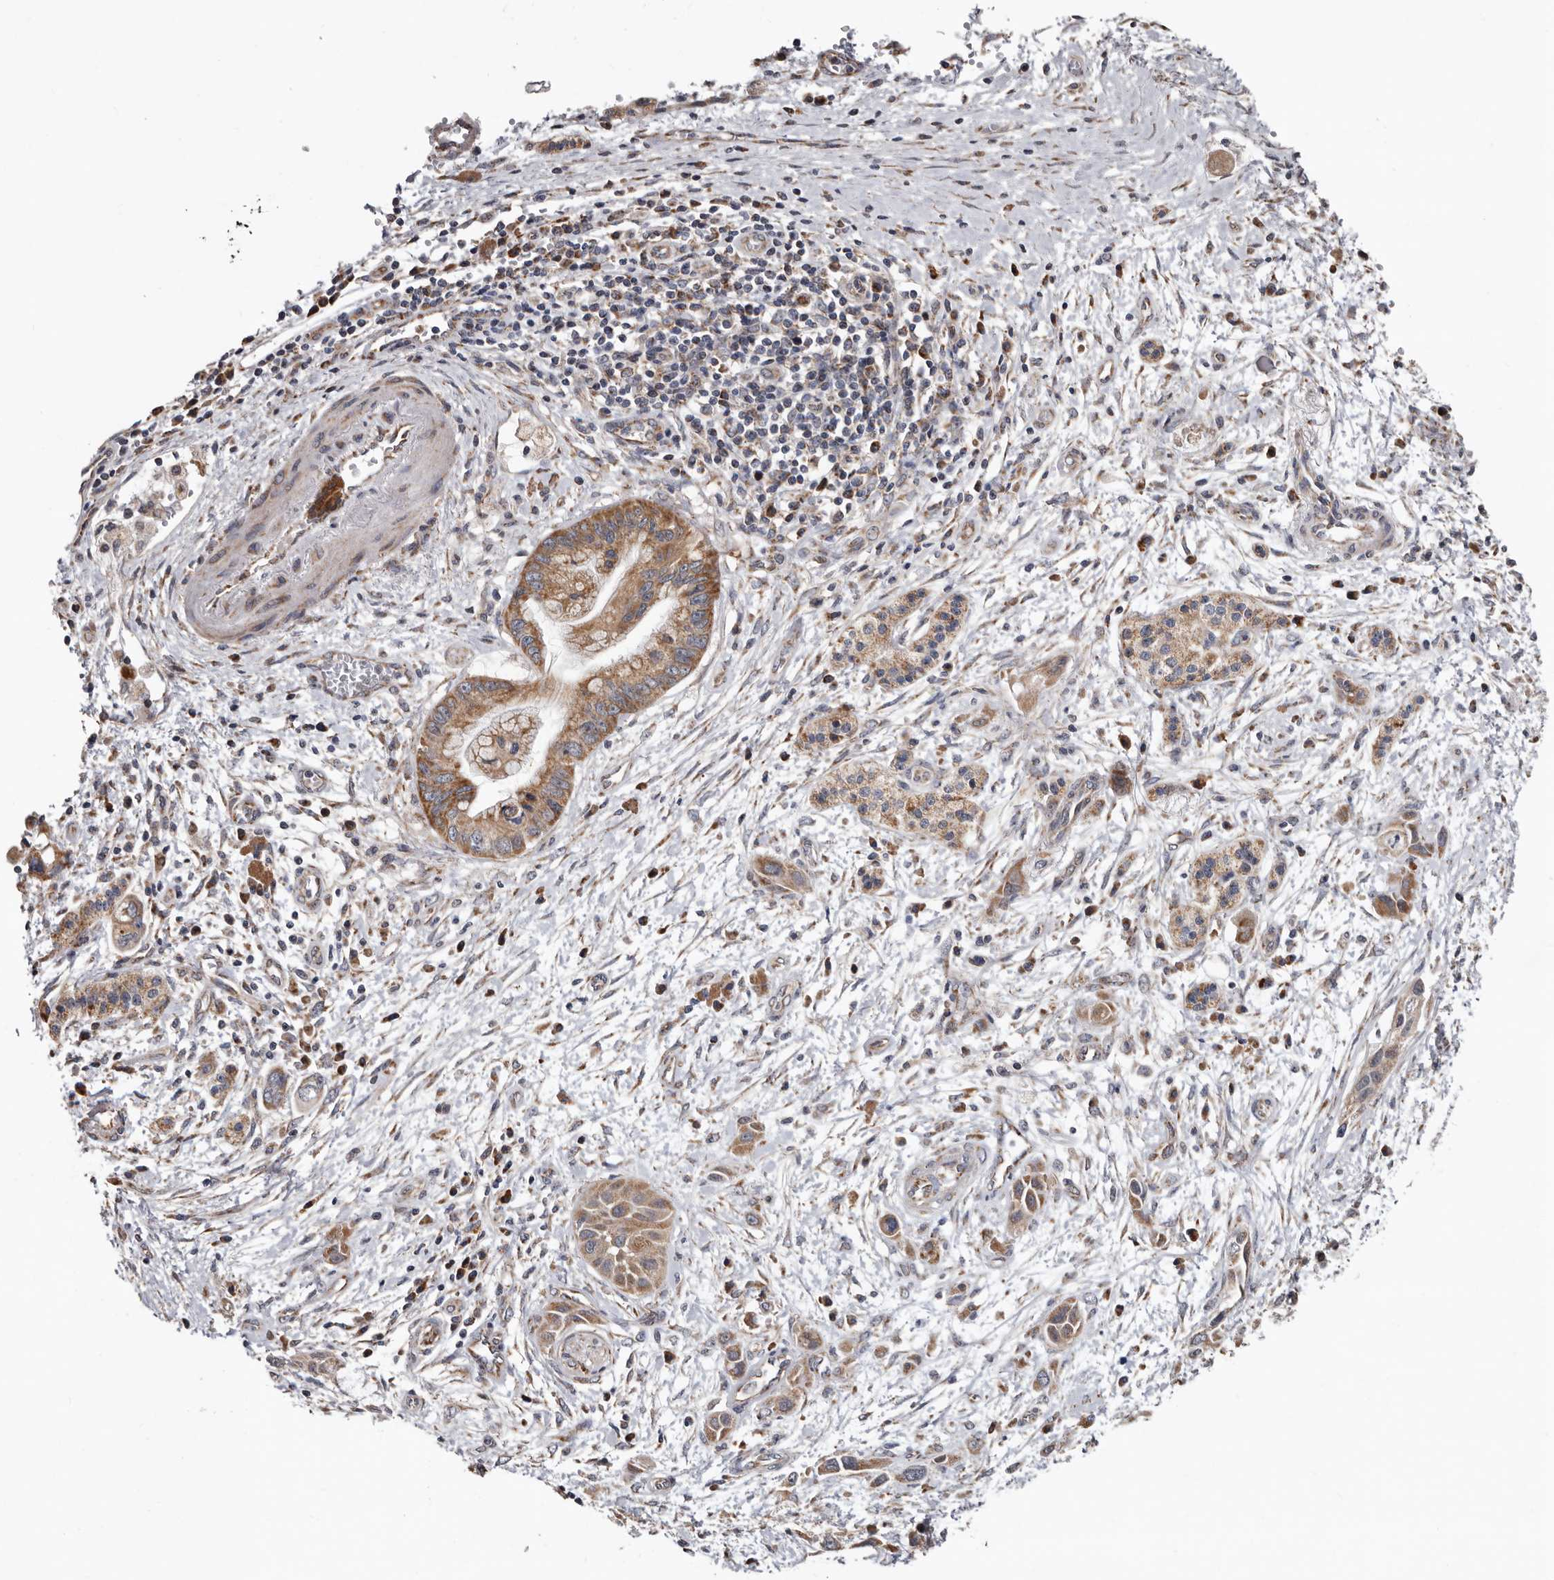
{"staining": {"intensity": "moderate", "quantity": ">75%", "location": "cytoplasmic/membranous"}, "tissue": "pancreatic cancer", "cell_type": "Tumor cells", "image_type": "cancer", "snomed": [{"axis": "morphology", "description": "Adenocarcinoma, NOS"}, {"axis": "topography", "description": "Pancreas"}], "caption": "High-power microscopy captured an IHC micrograph of pancreatic adenocarcinoma, revealing moderate cytoplasmic/membranous staining in about >75% of tumor cells.", "gene": "MRPL18", "patient": {"sex": "female", "age": 73}}